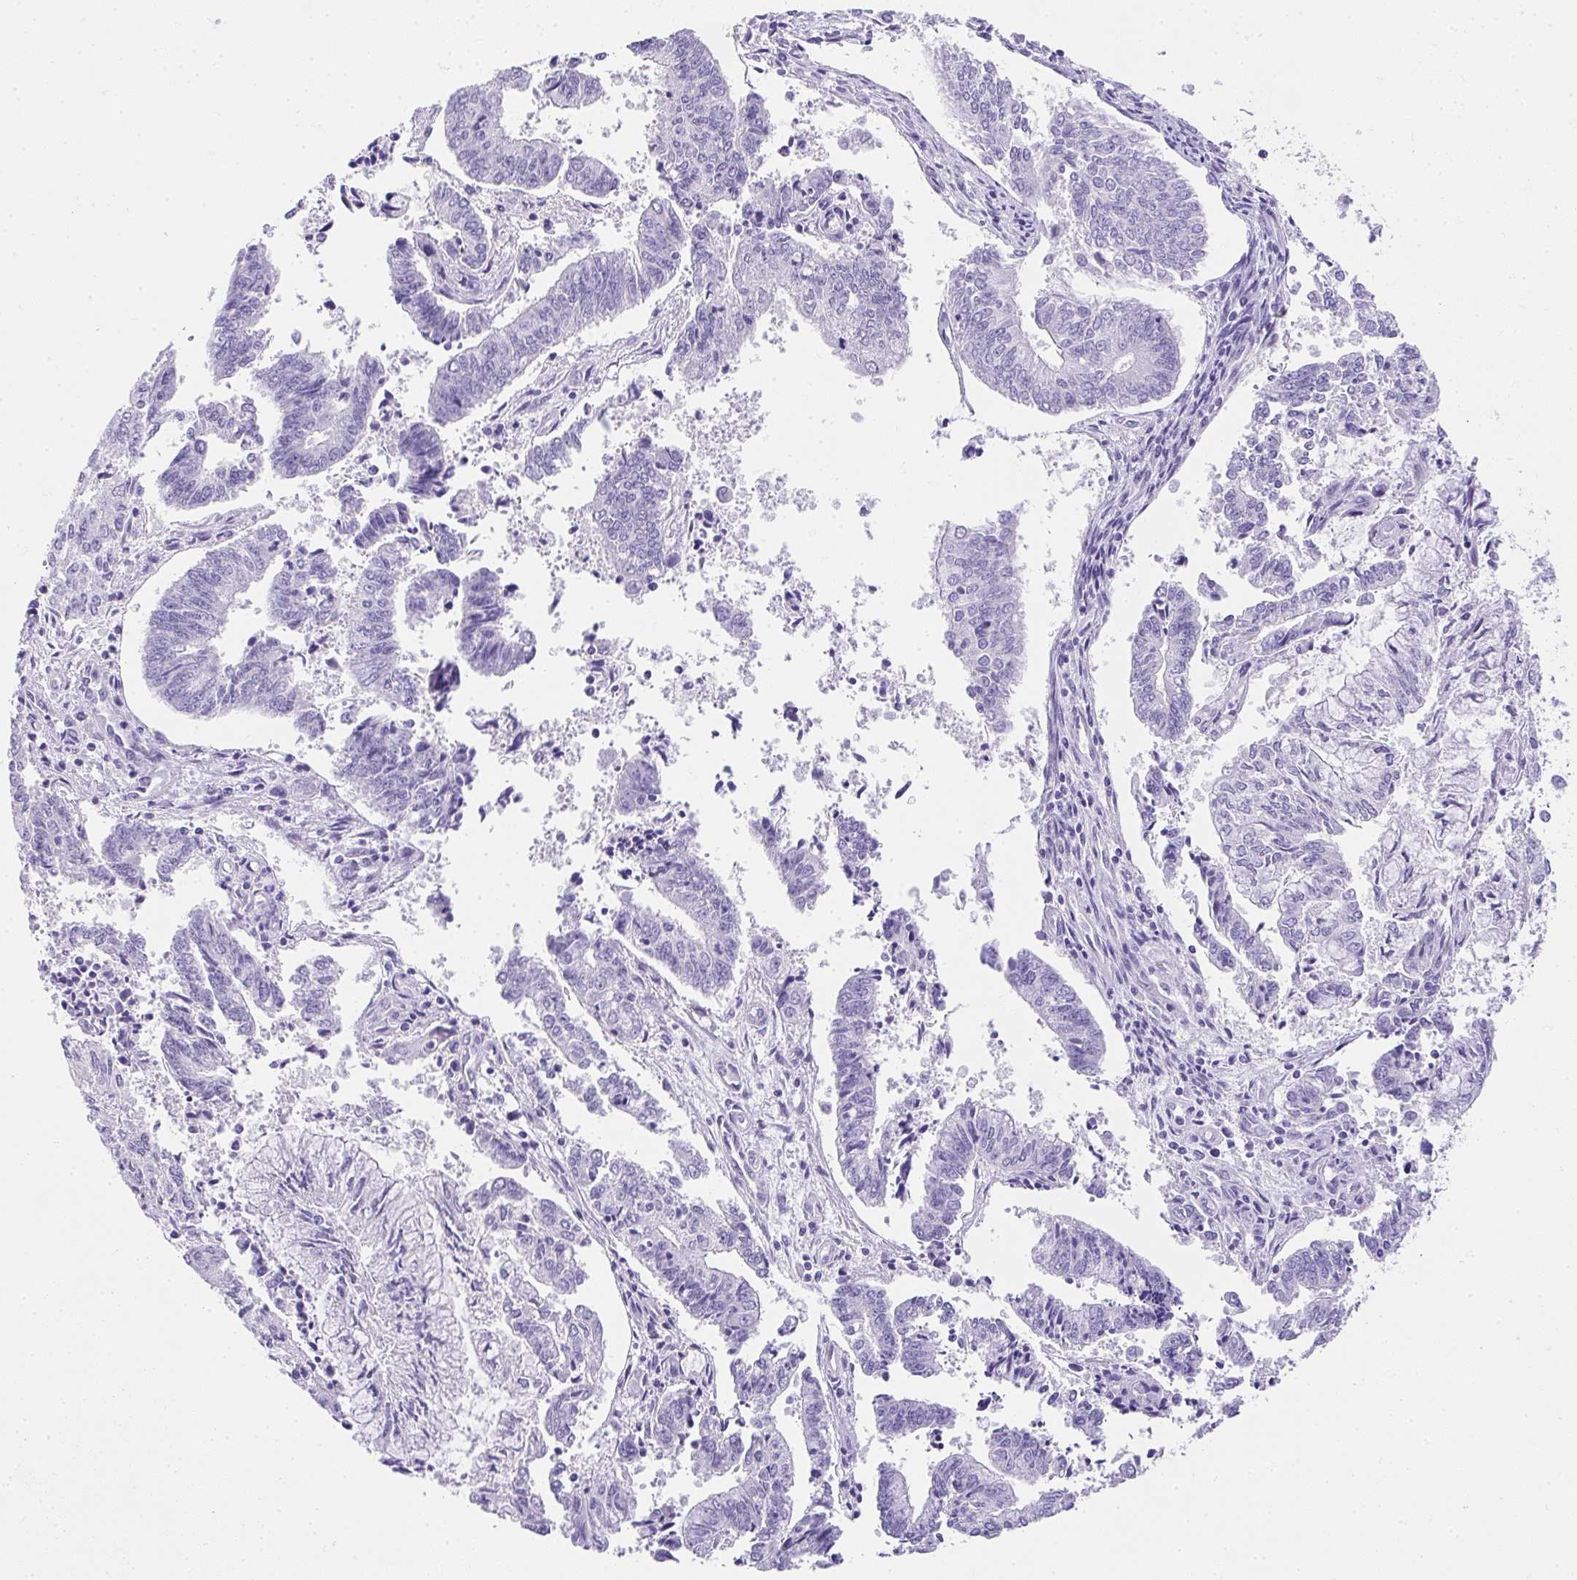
{"staining": {"intensity": "negative", "quantity": "none", "location": "none"}, "tissue": "endometrial cancer", "cell_type": "Tumor cells", "image_type": "cancer", "snomed": [{"axis": "morphology", "description": "Adenocarcinoma, NOS"}, {"axis": "topography", "description": "Endometrium"}], "caption": "Human endometrial cancer (adenocarcinoma) stained for a protein using immunohistochemistry demonstrates no staining in tumor cells.", "gene": "AVIL", "patient": {"sex": "female", "age": 61}}